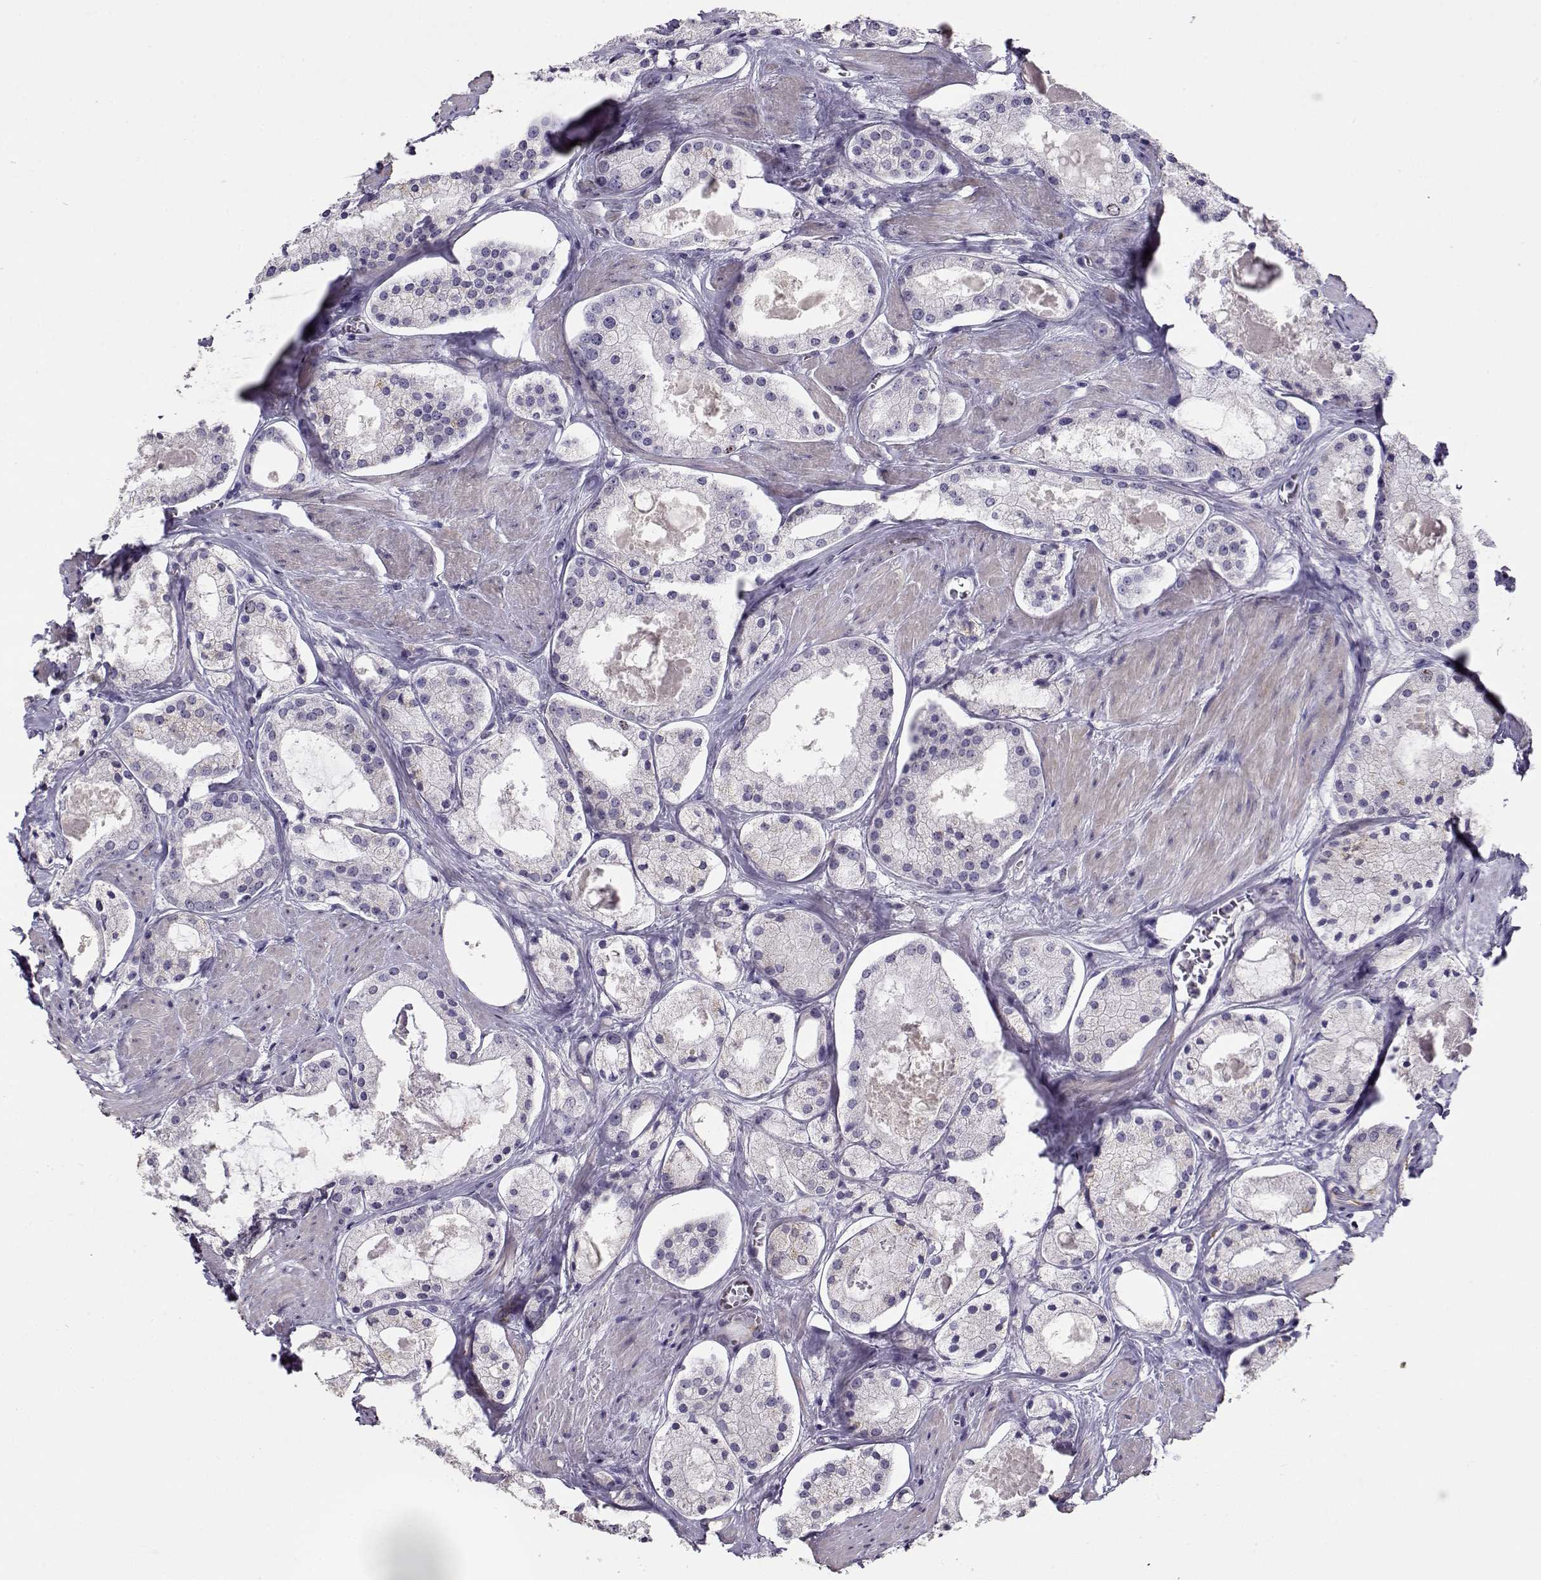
{"staining": {"intensity": "negative", "quantity": "none", "location": "none"}, "tissue": "prostate cancer", "cell_type": "Tumor cells", "image_type": "cancer", "snomed": [{"axis": "morphology", "description": "Adenocarcinoma, NOS"}, {"axis": "morphology", "description": "Adenocarcinoma, High grade"}, {"axis": "topography", "description": "Prostate"}], "caption": "Image shows no significant protein expression in tumor cells of high-grade adenocarcinoma (prostate).", "gene": "NPW", "patient": {"sex": "male", "age": 64}}